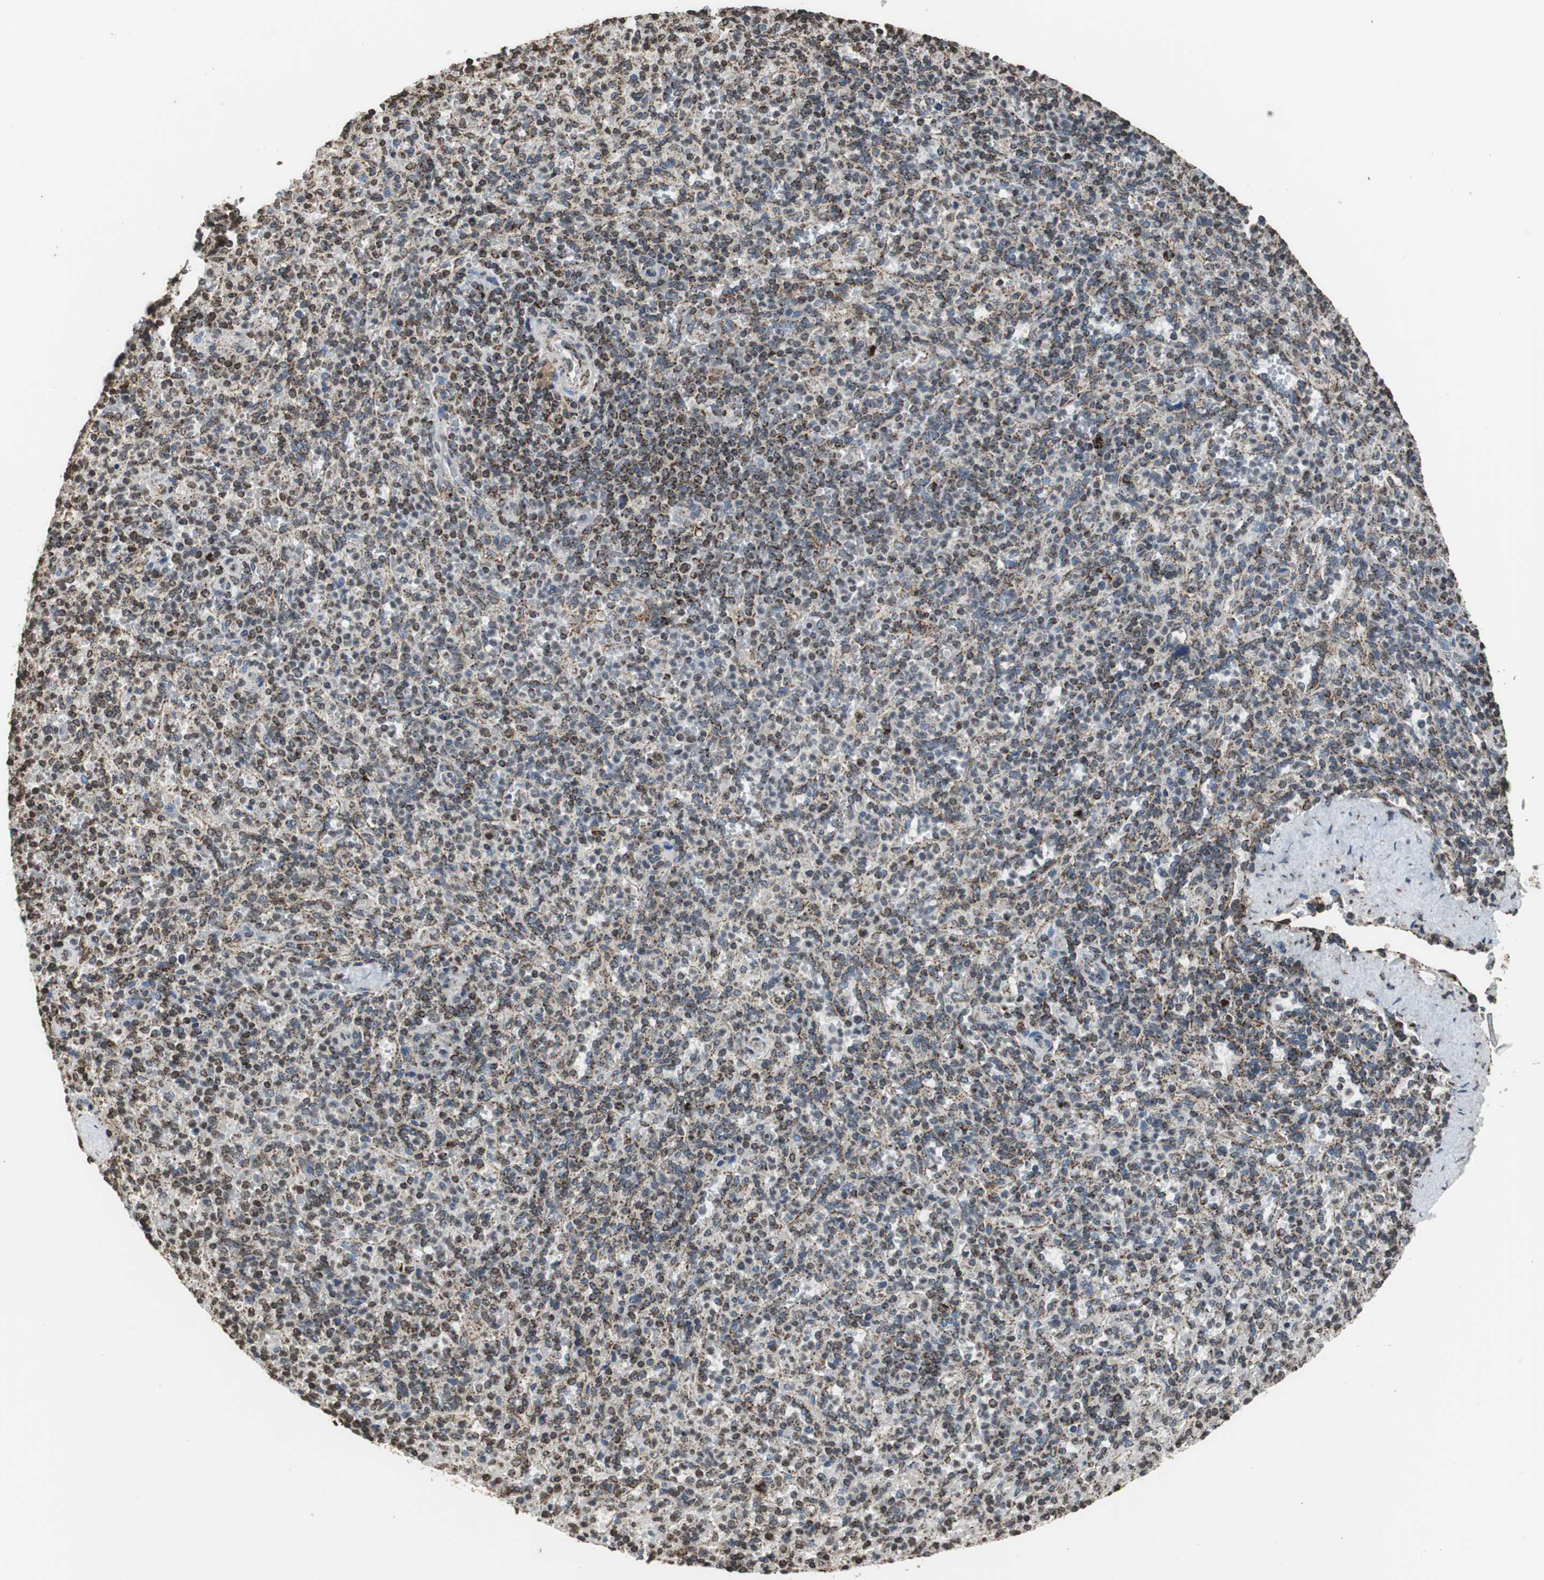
{"staining": {"intensity": "strong", "quantity": "25%-75%", "location": "cytoplasmic/membranous"}, "tissue": "spleen", "cell_type": "Cells in red pulp", "image_type": "normal", "snomed": [{"axis": "morphology", "description": "Normal tissue, NOS"}, {"axis": "topography", "description": "Spleen"}], "caption": "Cells in red pulp demonstrate high levels of strong cytoplasmic/membranous positivity in about 25%-75% of cells in normal human spleen. (DAB (3,3'-diaminobenzidine) IHC, brown staining for protein, blue staining for nuclei).", "gene": "HSPA9", "patient": {"sex": "male", "age": 36}}